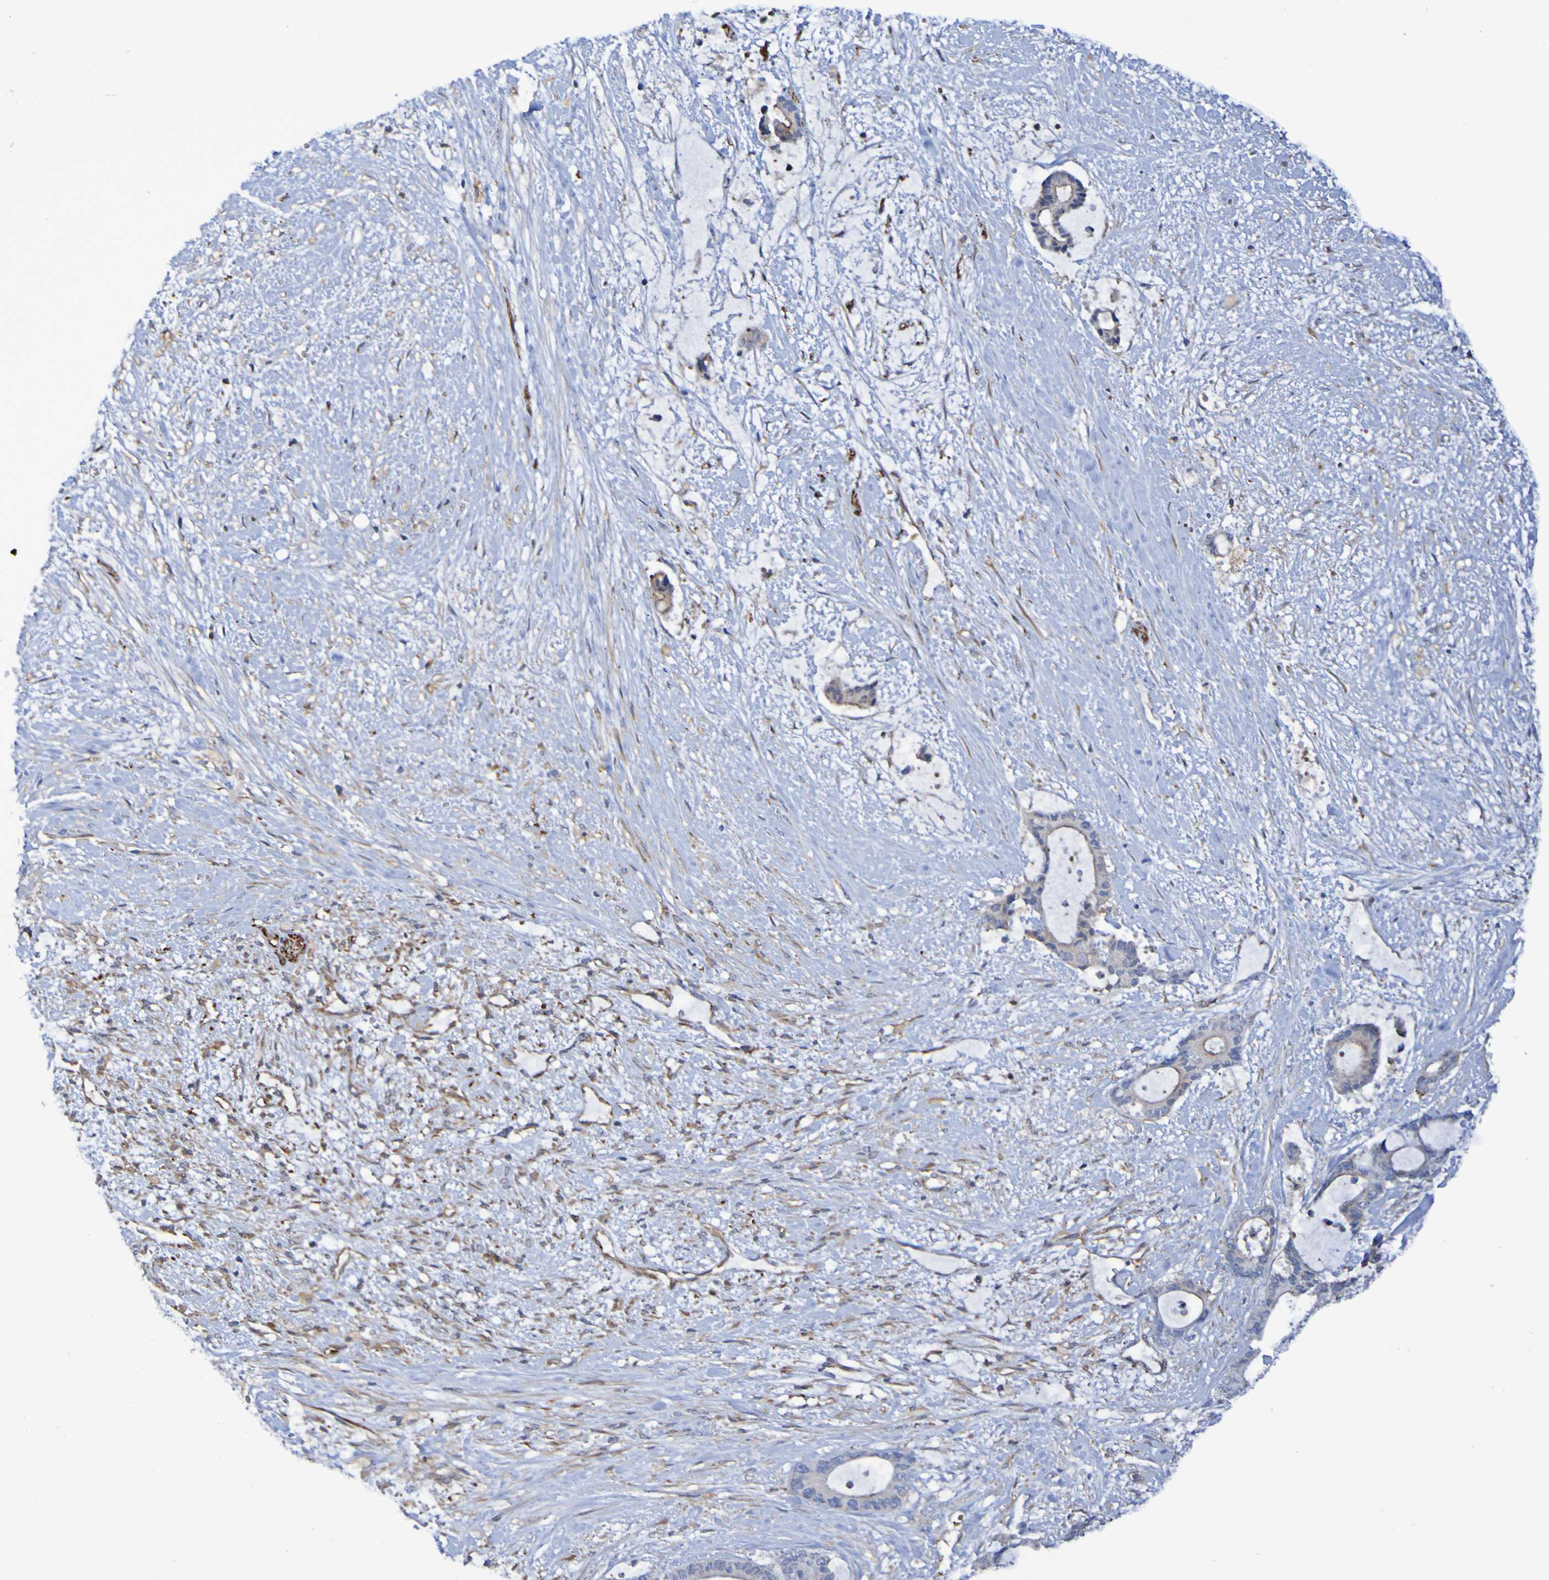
{"staining": {"intensity": "weak", "quantity": "<25%", "location": "cytoplasmic/membranous"}, "tissue": "liver cancer", "cell_type": "Tumor cells", "image_type": "cancer", "snomed": [{"axis": "morphology", "description": "Normal tissue, NOS"}, {"axis": "morphology", "description": "Cholangiocarcinoma"}, {"axis": "topography", "description": "Liver"}, {"axis": "topography", "description": "Peripheral nerve tissue"}], "caption": "Cholangiocarcinoma (liver) was stained to show a protein in brown. There is no significant expression in tumor cells.", "gene": "SCRG1", "patient": {"sex": "female", "age": 73}}